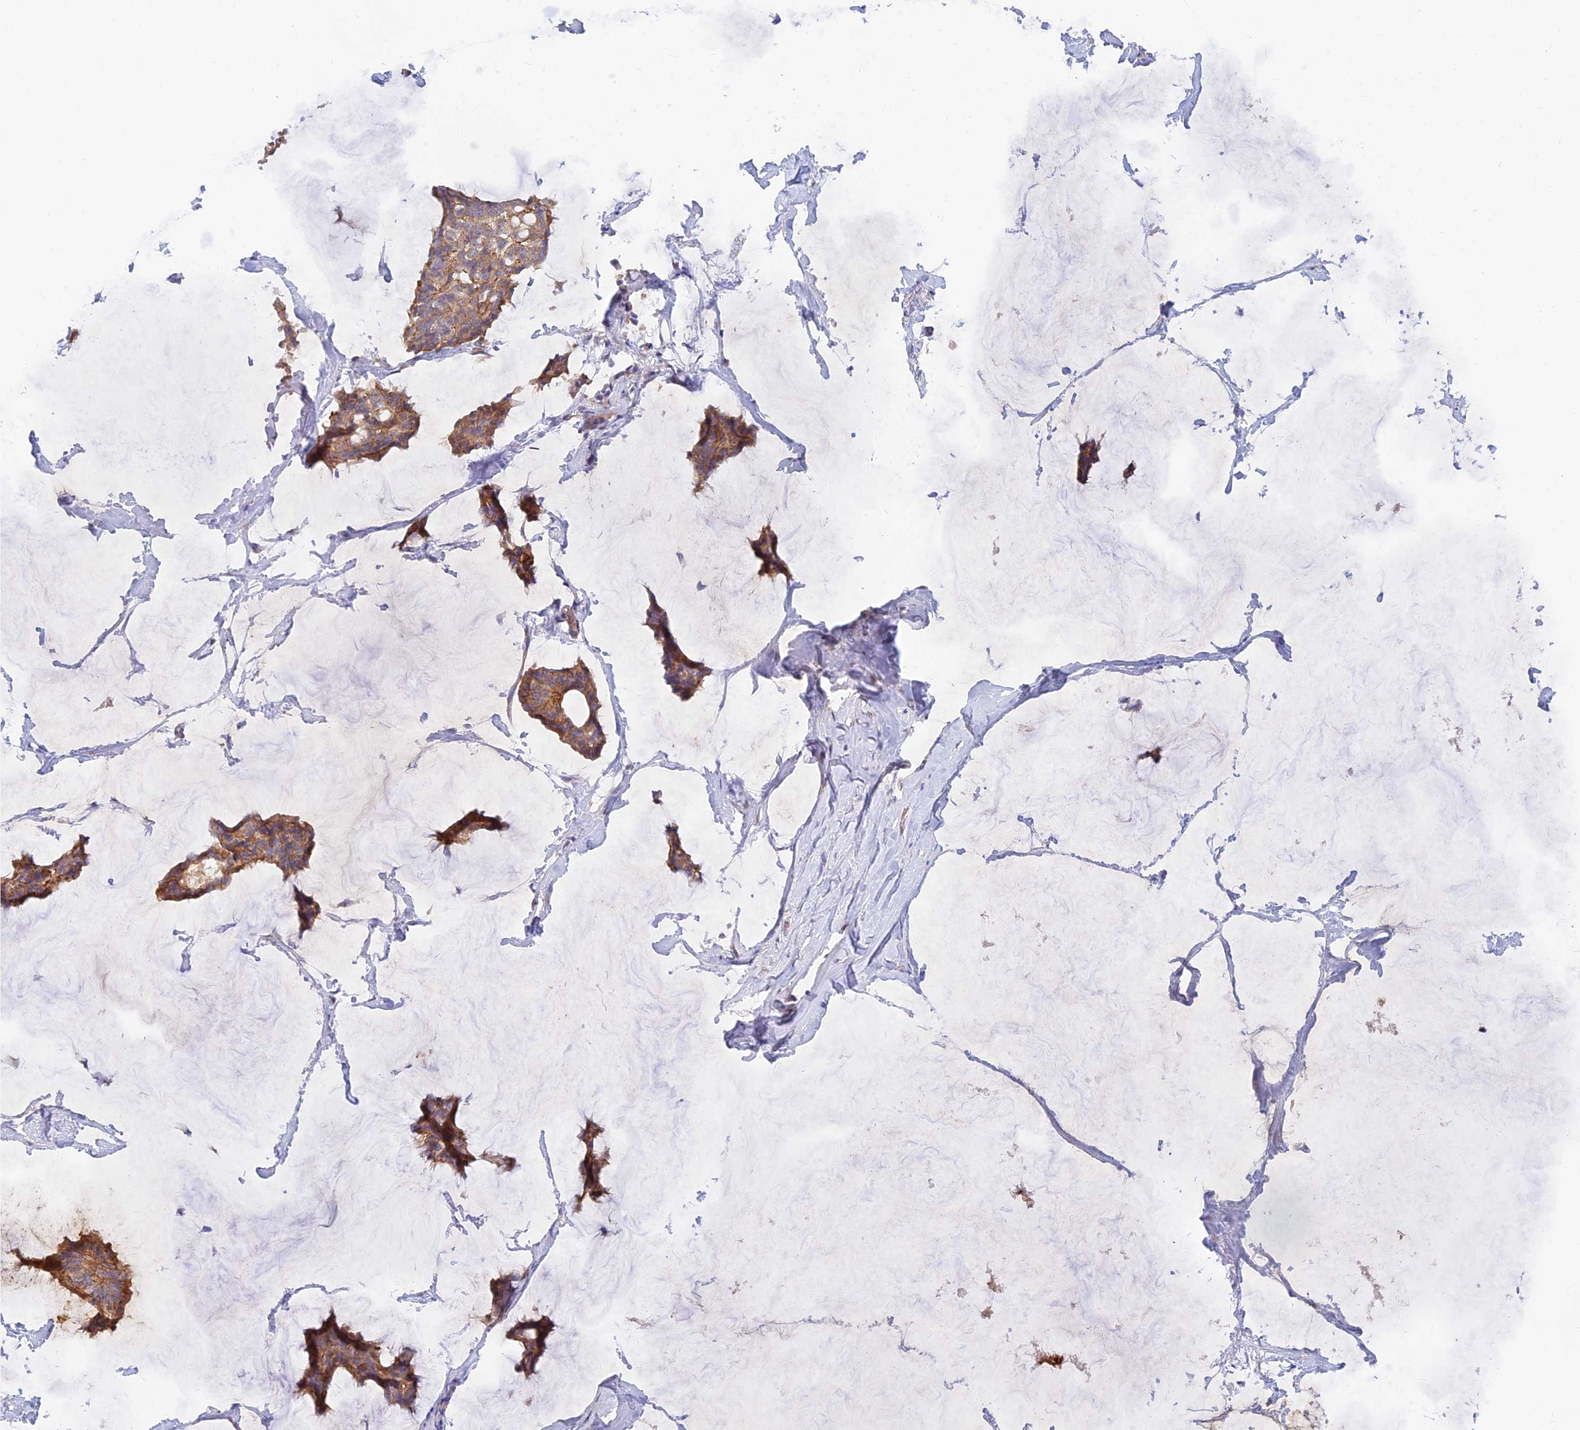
{"staining": {"intensity": "moderate", "quantity": ">75%", "location": "cytoplasmic/membranous"}, "tissue": "breast cancer", "cell_type": "Tumor cells", "image_type": "cancer", "snomed": [{"axis": "morphology", "description": "Duct carcinoma"}, {"axis": "topography", "description": "Breast"}], "caption": "Immunohistochemistry micrograph of human breast cancer stained for a protein (brown), which exhibits medium levels of moderate cytoplasmic/membranous expression in approximately >75% of tumor cells.", "gene": "ARRDC1", "patient": {"sex": "female", "age": 93}}